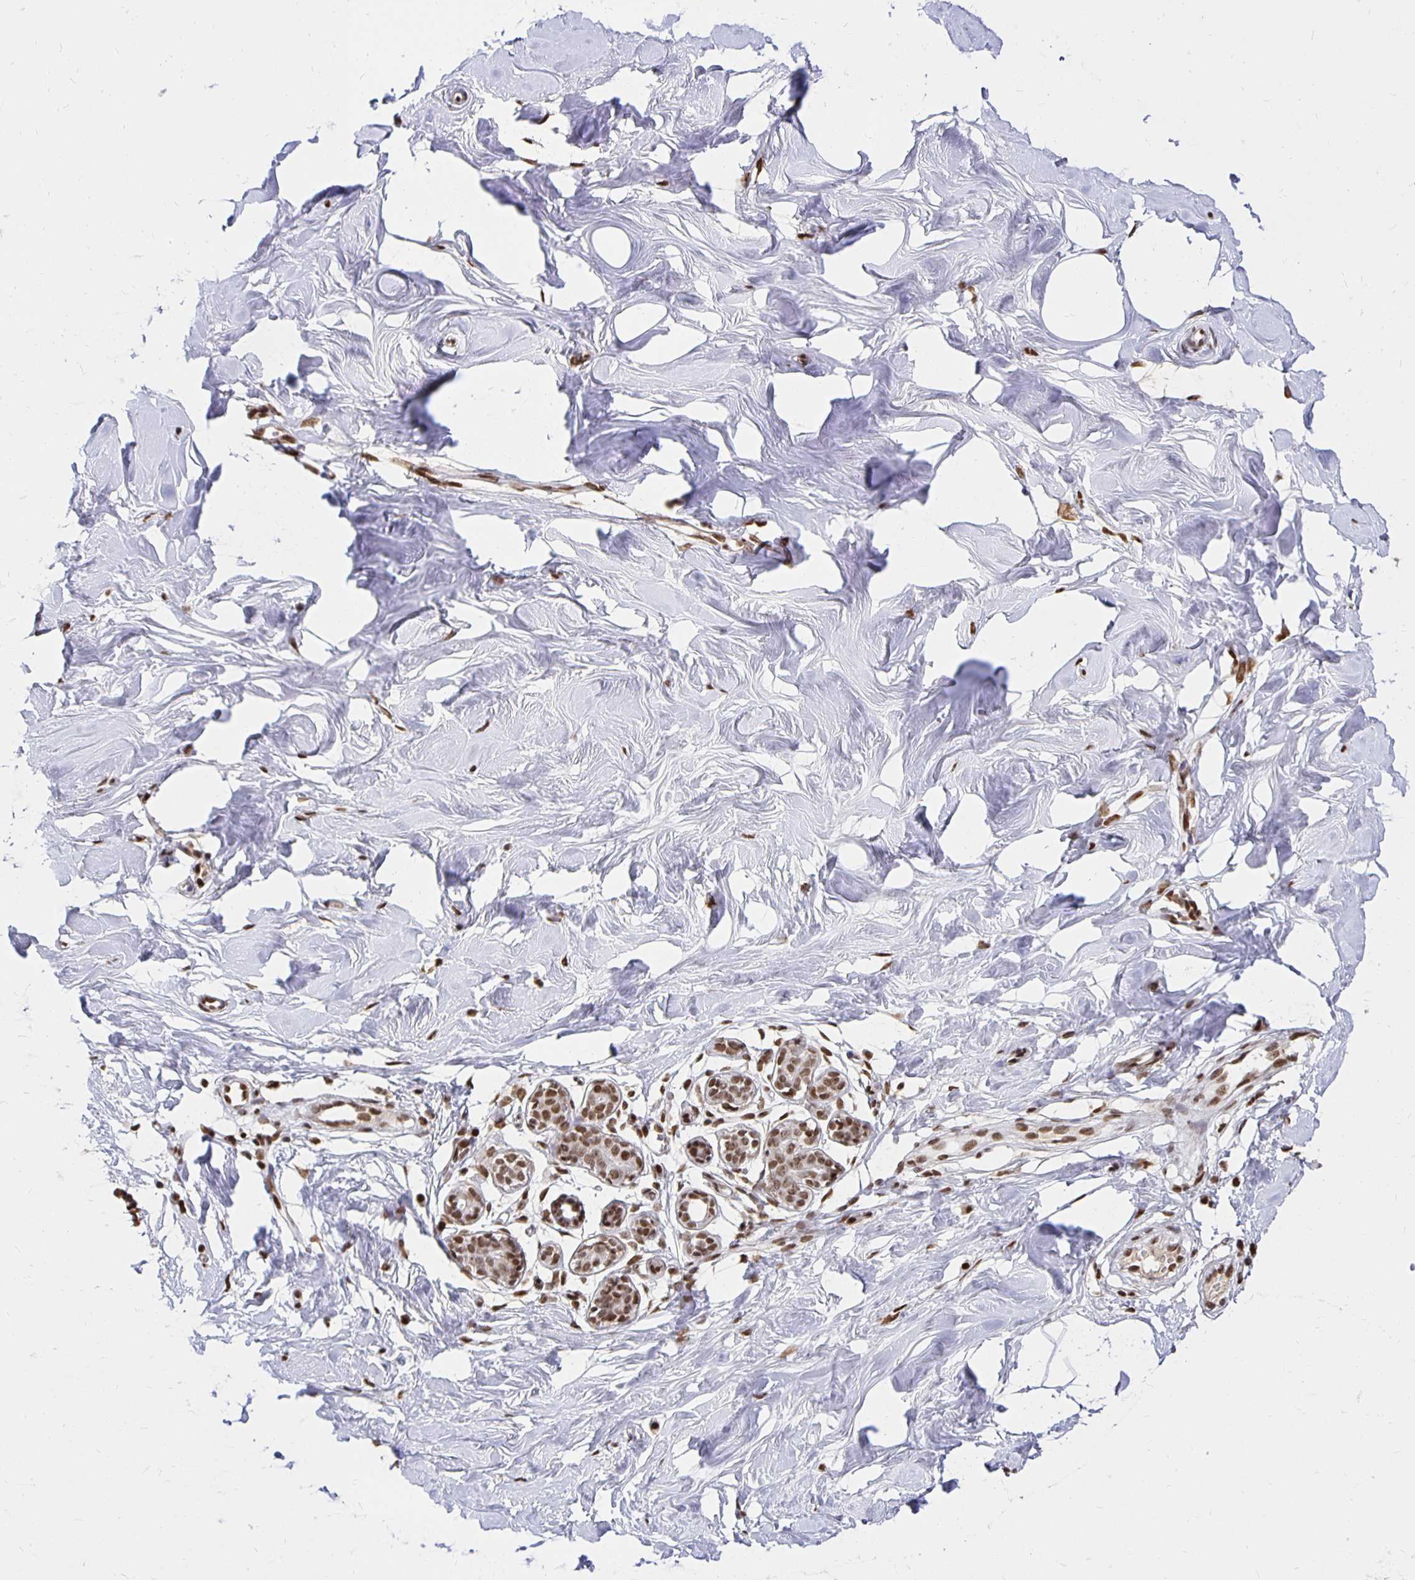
{"staining": {"intensity": "moderate", "quantity": "25%-75%", "location": "nuclear"}, "tissue": "breast", "cell_type": "Adipocytes", "image_type": "normal", "snomed": [{"axis": "morphology", "description": "Normal tissue, NOS"}, {"axis": "topography", "description": "Breast"}], "caption": "Adipocytes reveal moderate nuclear staining in about 25%-75% of cells in benign breast.", "gene": "ZNF579", "patient": {"sex": "female", "age": 27}}